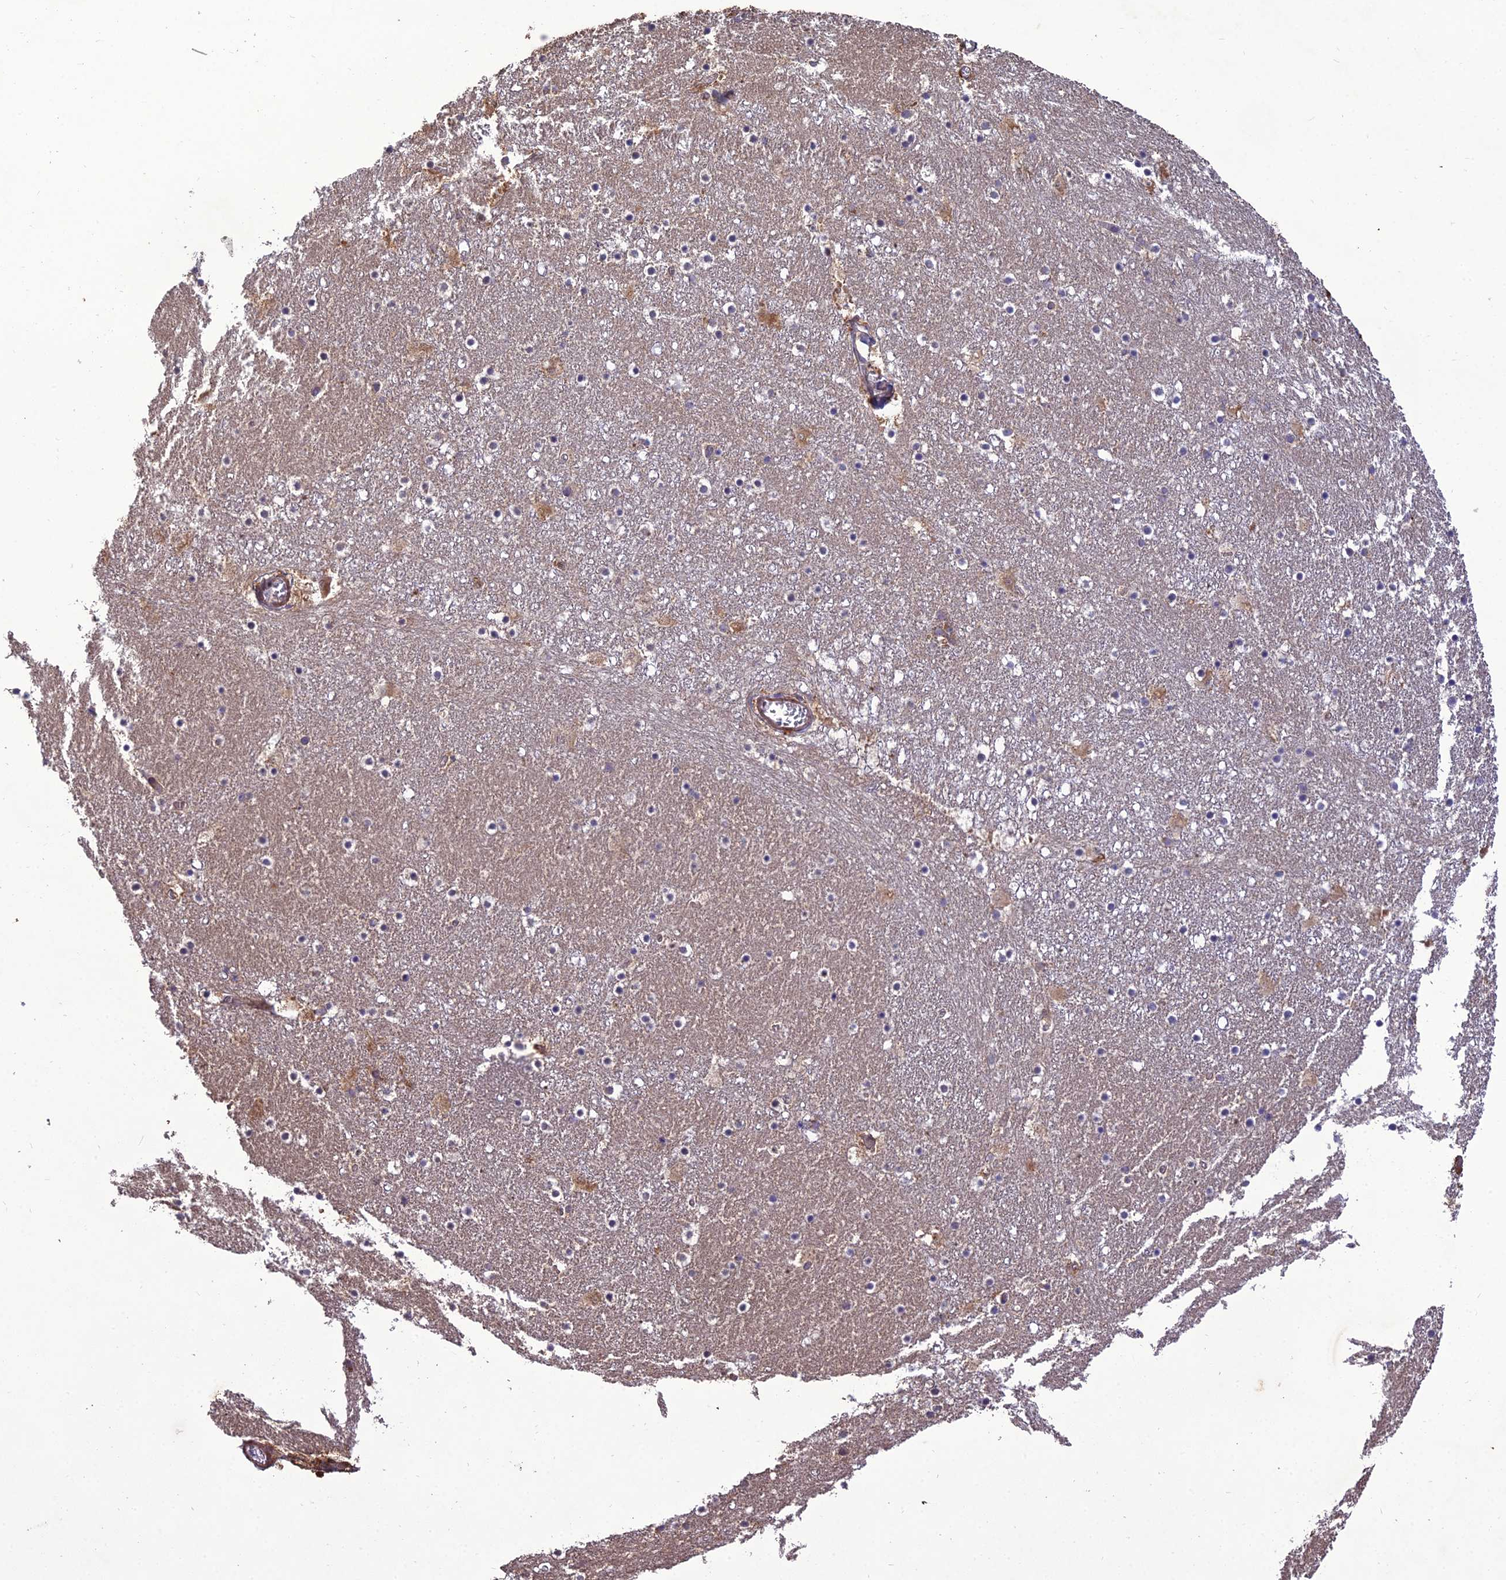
{"staining": {"intensity": "negative", "quantity": "none", "location": "none"}, "tissue": "caudate", "cell_type": "Glial cells", "image_type": "normal", "snomed": [{"axis": "morphology", "description": "Normal tissue, NOS"}, {"axis": "topography", "description": "Lateral ventricle wall"}], "caption": "A high-resolution image shows immunohistochemistry staining of benign caudate, which reveals no significant expression in glial cells.", "gene": "CENPL", "patient": {"sex": "male", "age": 45}}